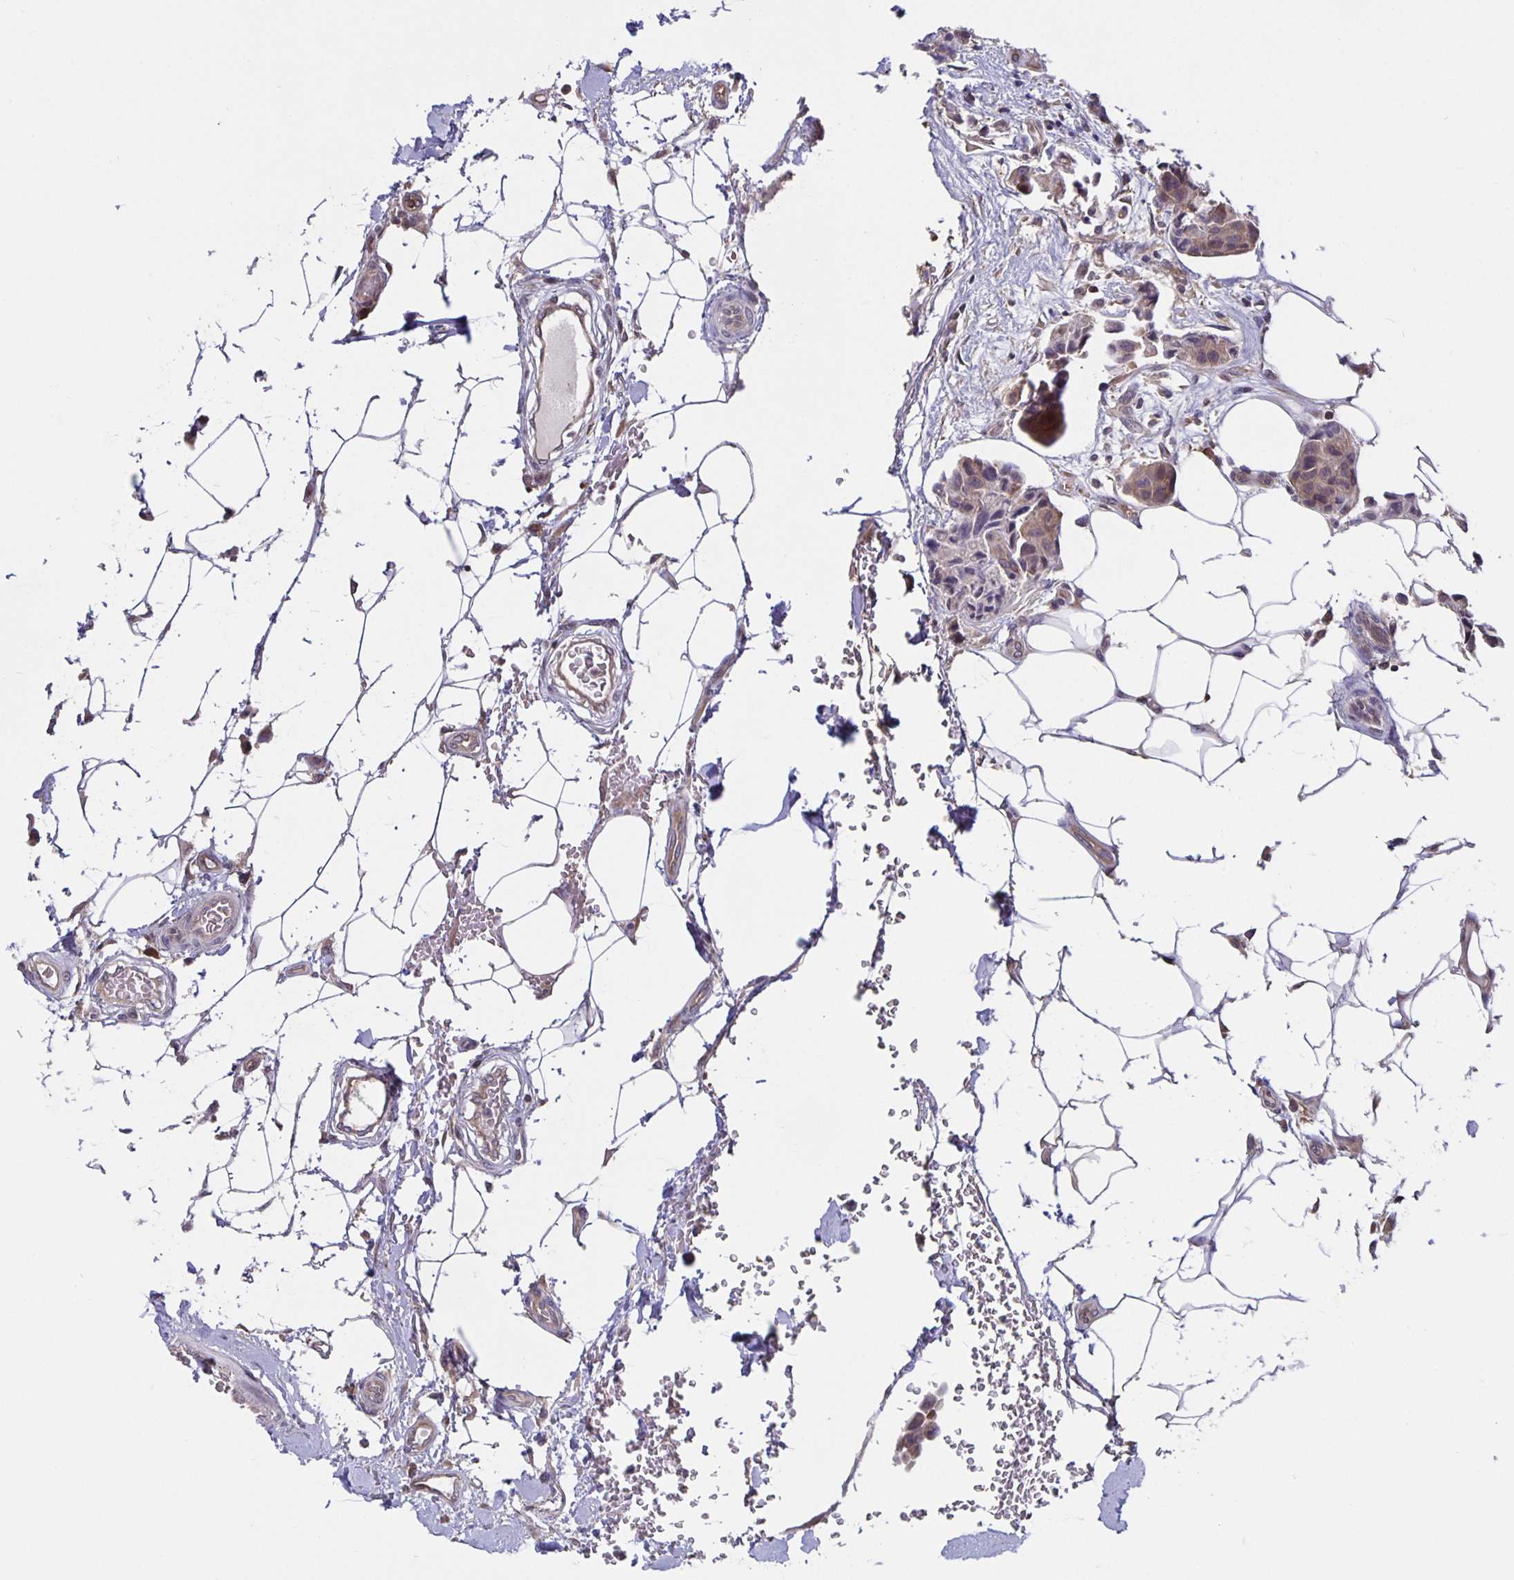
{"staining": {"intensity": "weak", "quantity": ">75%", "location": "cytoplasmic/membranous"}, "tissue": "breast cancer", "cell_type": "Tumor cells", "image_type": "cancer", "snomed": [{"axis": "morphology", "description": "Duct carcinoma"}, {"axis": "topography", "description": "Breast"}, {"axis": "topography", "description": "Lymph node"}], "caption": "High-magnification brightfield microscopy of breast cancer stained with DAB (3,3'-diaminobenzidine) (brown) and counterstained with hematoxylin (blue). tumor cells exhibit weak cytoplasmic/membranous positivity is present in approximately>75% of cells.", "gene": "FEM1C", "patient": {"sex": "female", "age": 80}}